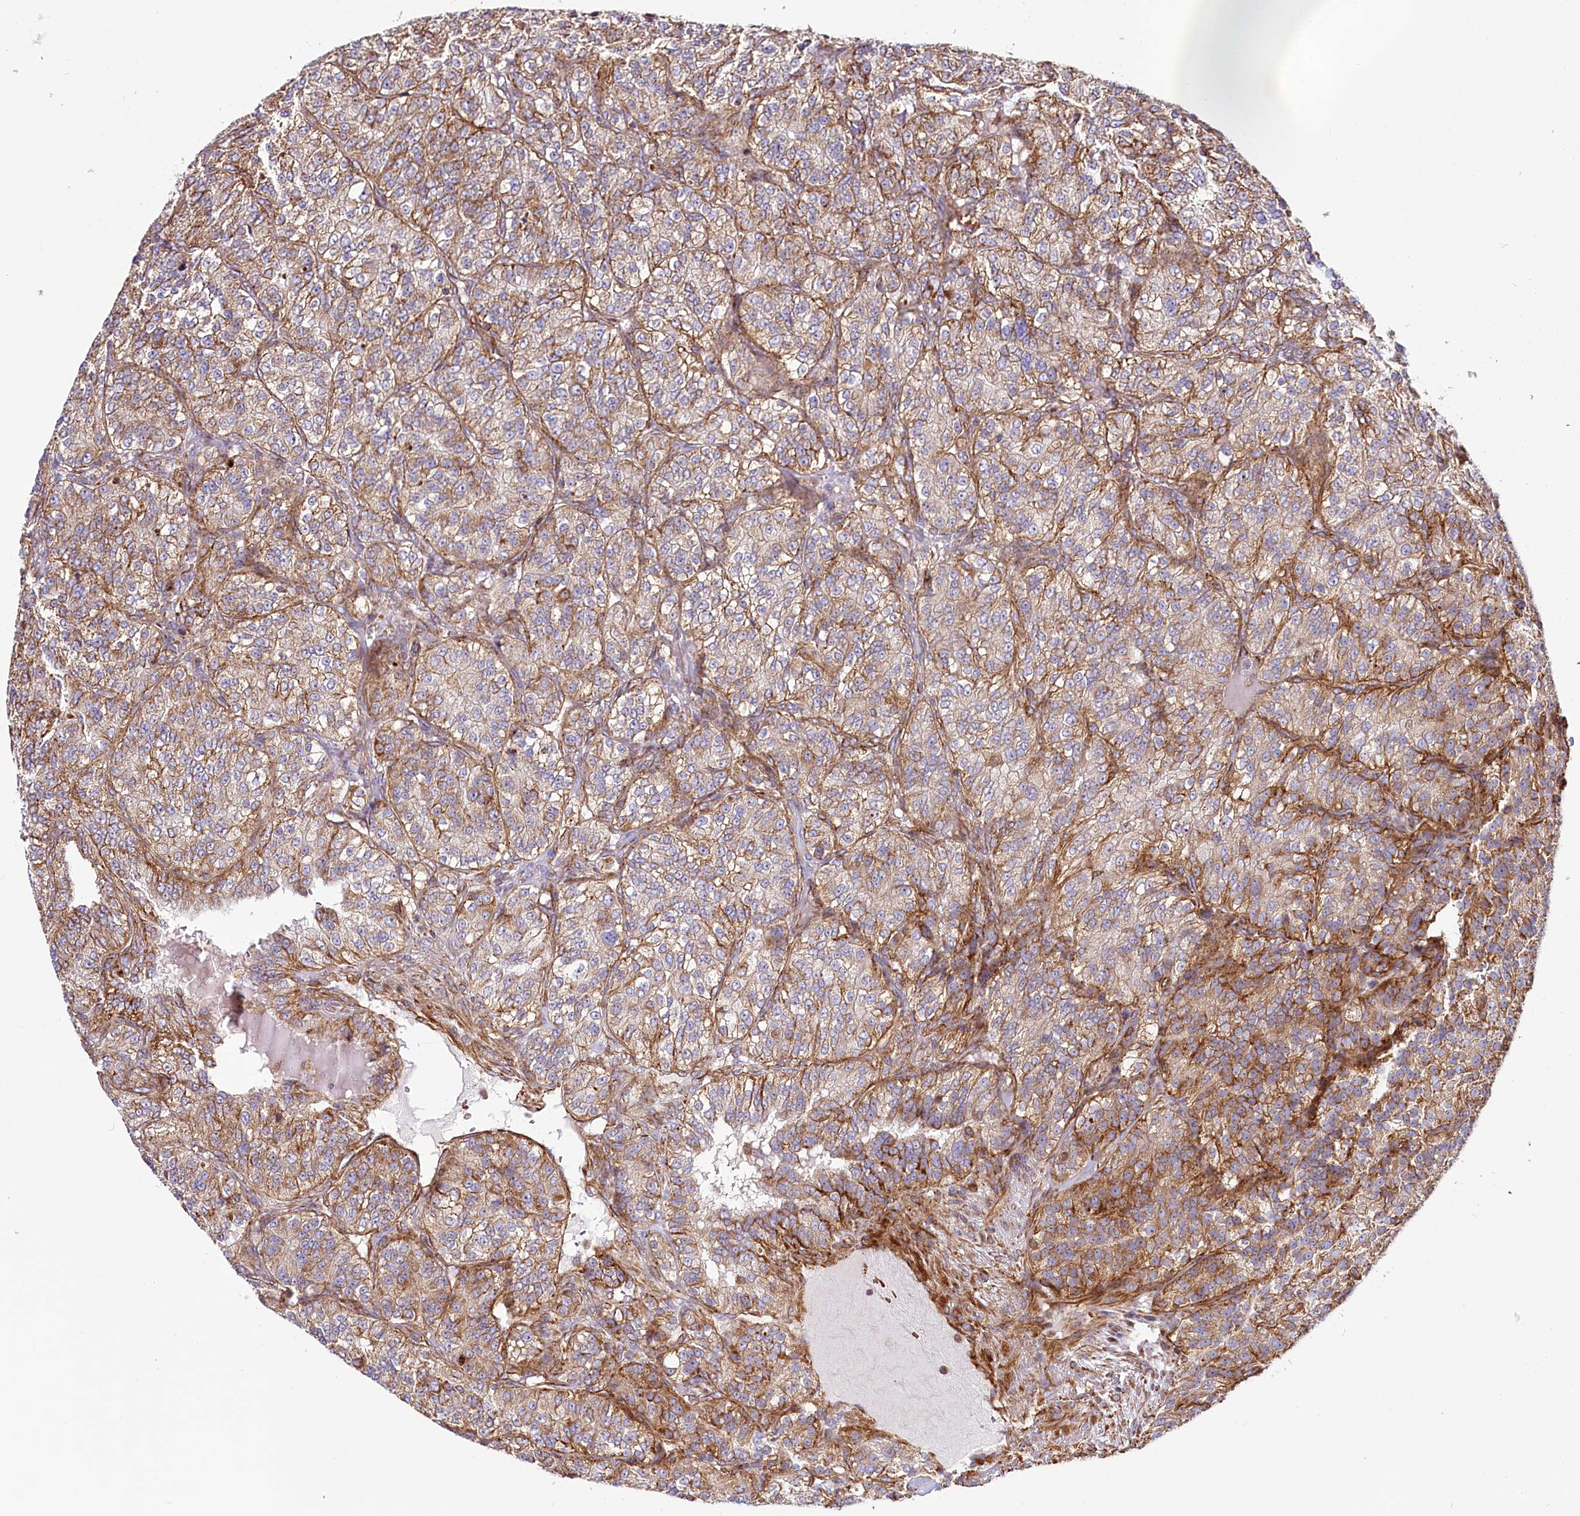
{"staining": {"intensity": "weak", "quantity": ">75%", "location": "cytoplasmic/membranous"}, "tissue": "renal cancer", "cell_type": "Tumor cells", "image_type": "cancer", "snomed": [{"axis": "morphology", "description": "Adenocarcinoma, NOS"}, {"axis": "topography", "description": "Kidney"}], "caption": "This micrograph displays immunohistochemistry staining of renal cancer (adenocarcinoma), with low weak cytoplasmic/membranous positivity in approximately >75% of tumor cells.", "gene": "THUMPD3", "patient": {"sex": "female", "age": 63}}